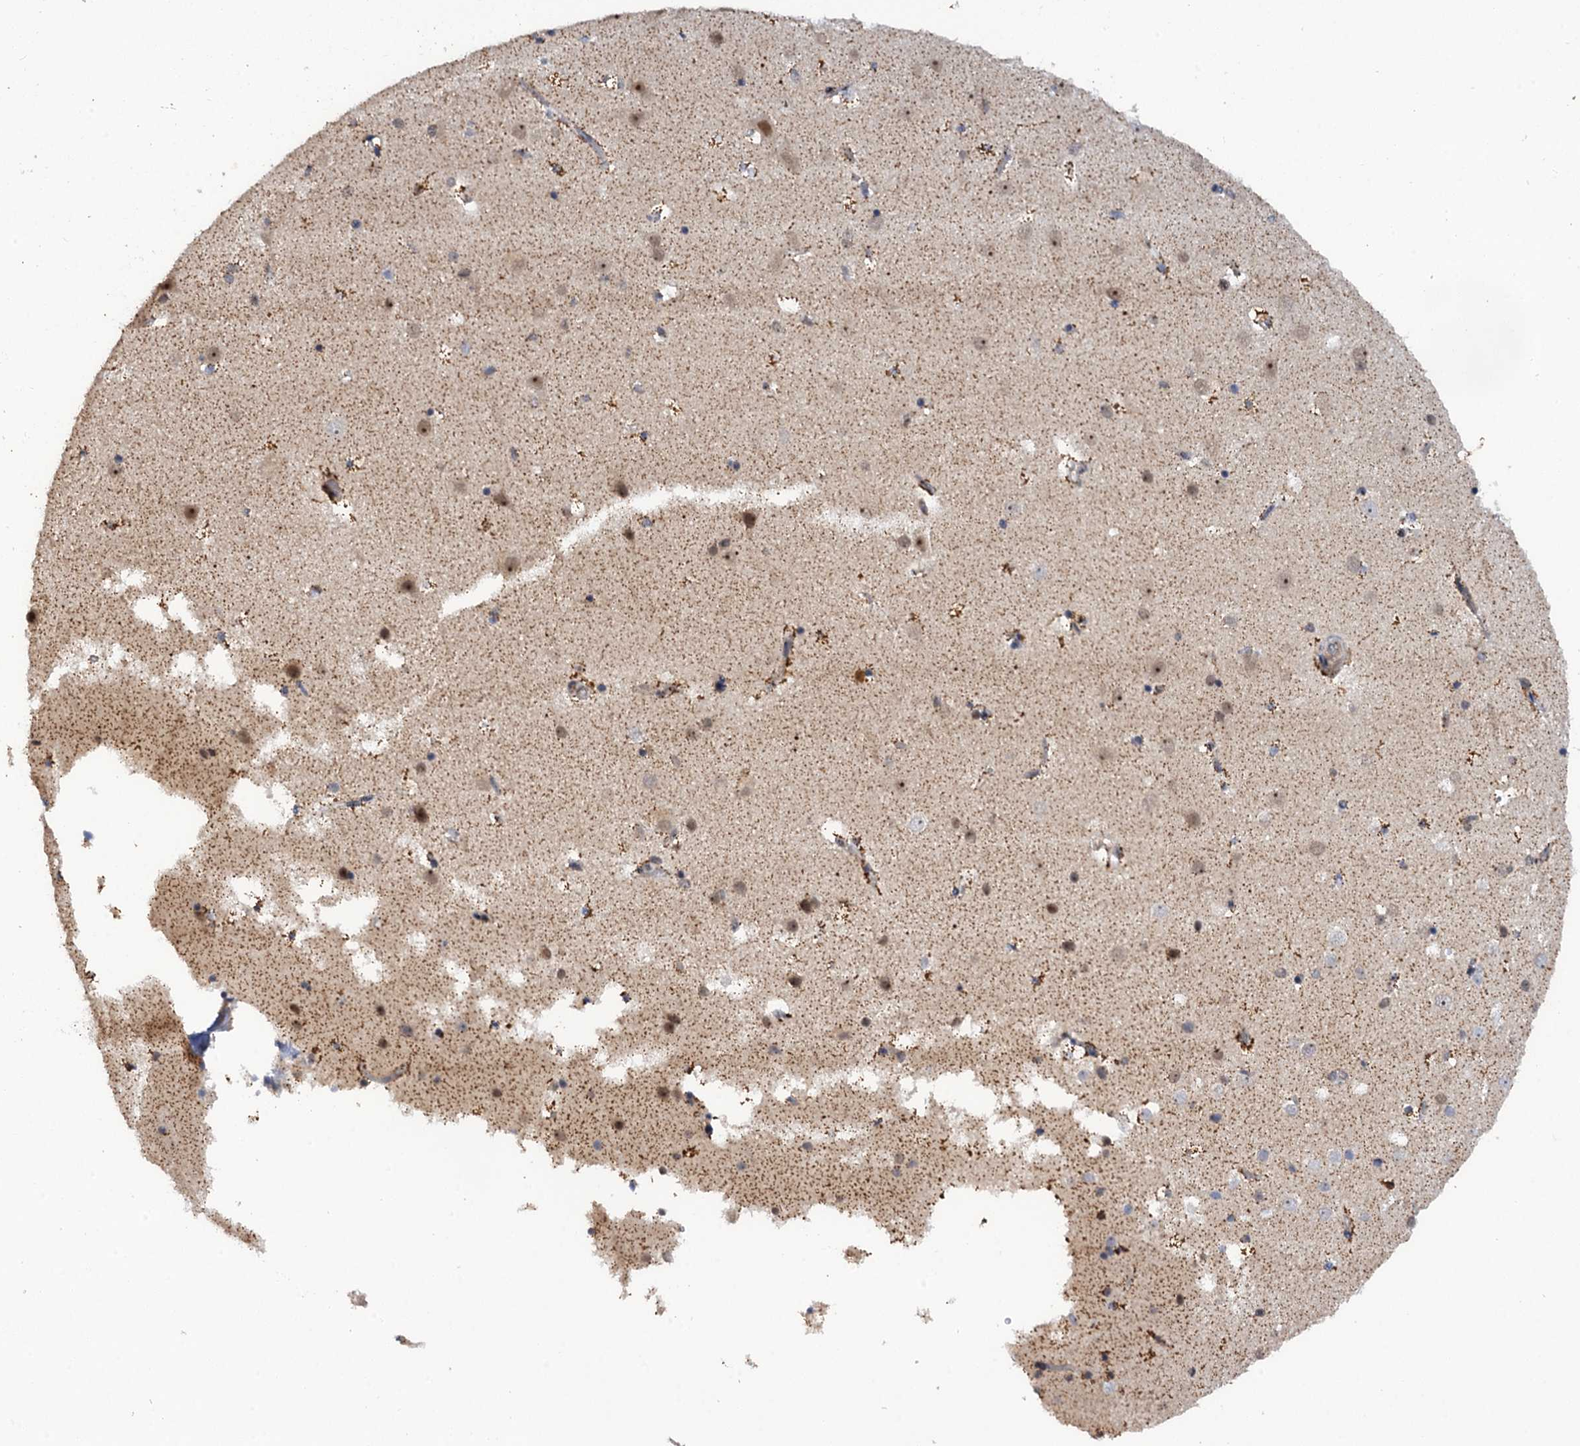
{"staining": {"intensity": "weak", "quantity": "25%-75%", "location": "cytoplasmic/membranous"}, "tissue": "cerebral cortex", "cell_type": "Endothelial cells", "image_type": "normal", "snomed": [{"axis": "morphology", "description": "Normal tissue, NOS"}, {"axis": "topography", "description": "Cerebral cortex"}], "caption": "Protein staining of benign cerebral cortex exhibits weak cytoplasmic/membranous staining in approximately 25%-75% of endothelial cells.", "gene": "ZAR1L", "patient": {"sex": "male", "age": 54}}